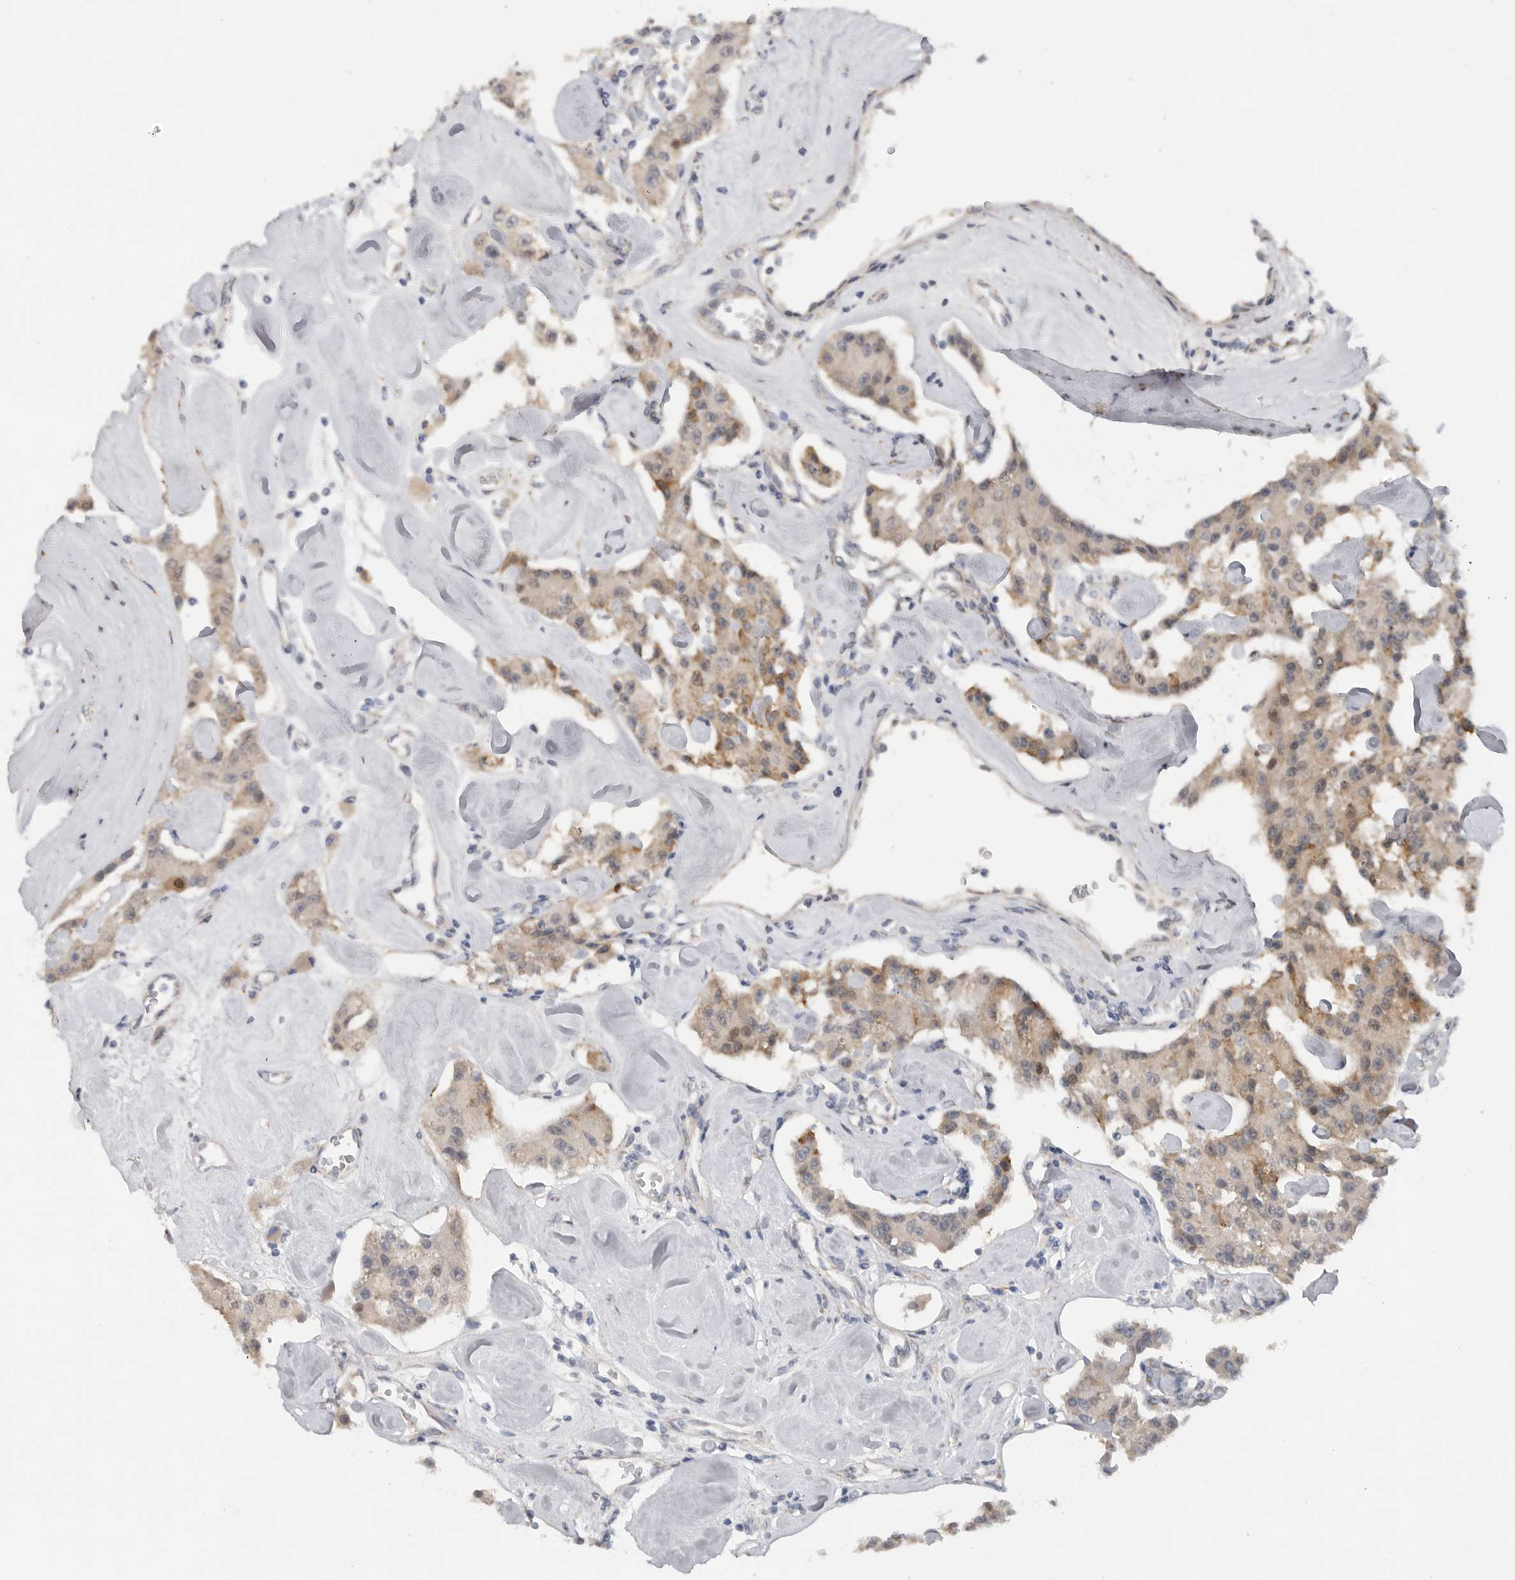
{"staining": {"intensity": "moderate", "quantity": ">75%", "location": "cytoplasmic/membranous"}, "tissue": "carcinoid", "cell_type": "Tumor cells", "image_type": "cancer", "snomed": [{"axis": "morphology", "description": "Carcinoid, malignant, NOS"}, {"axis": "topography", "description": "Pancreas"}], "caption": "This is an image of IHC staining of malignant carcinoid, which shows moderate staining in the cytoplasmic/membranous of tumor cells.", "gene": "DYRK2", "patient": {"sex": "male", "age": 41}}